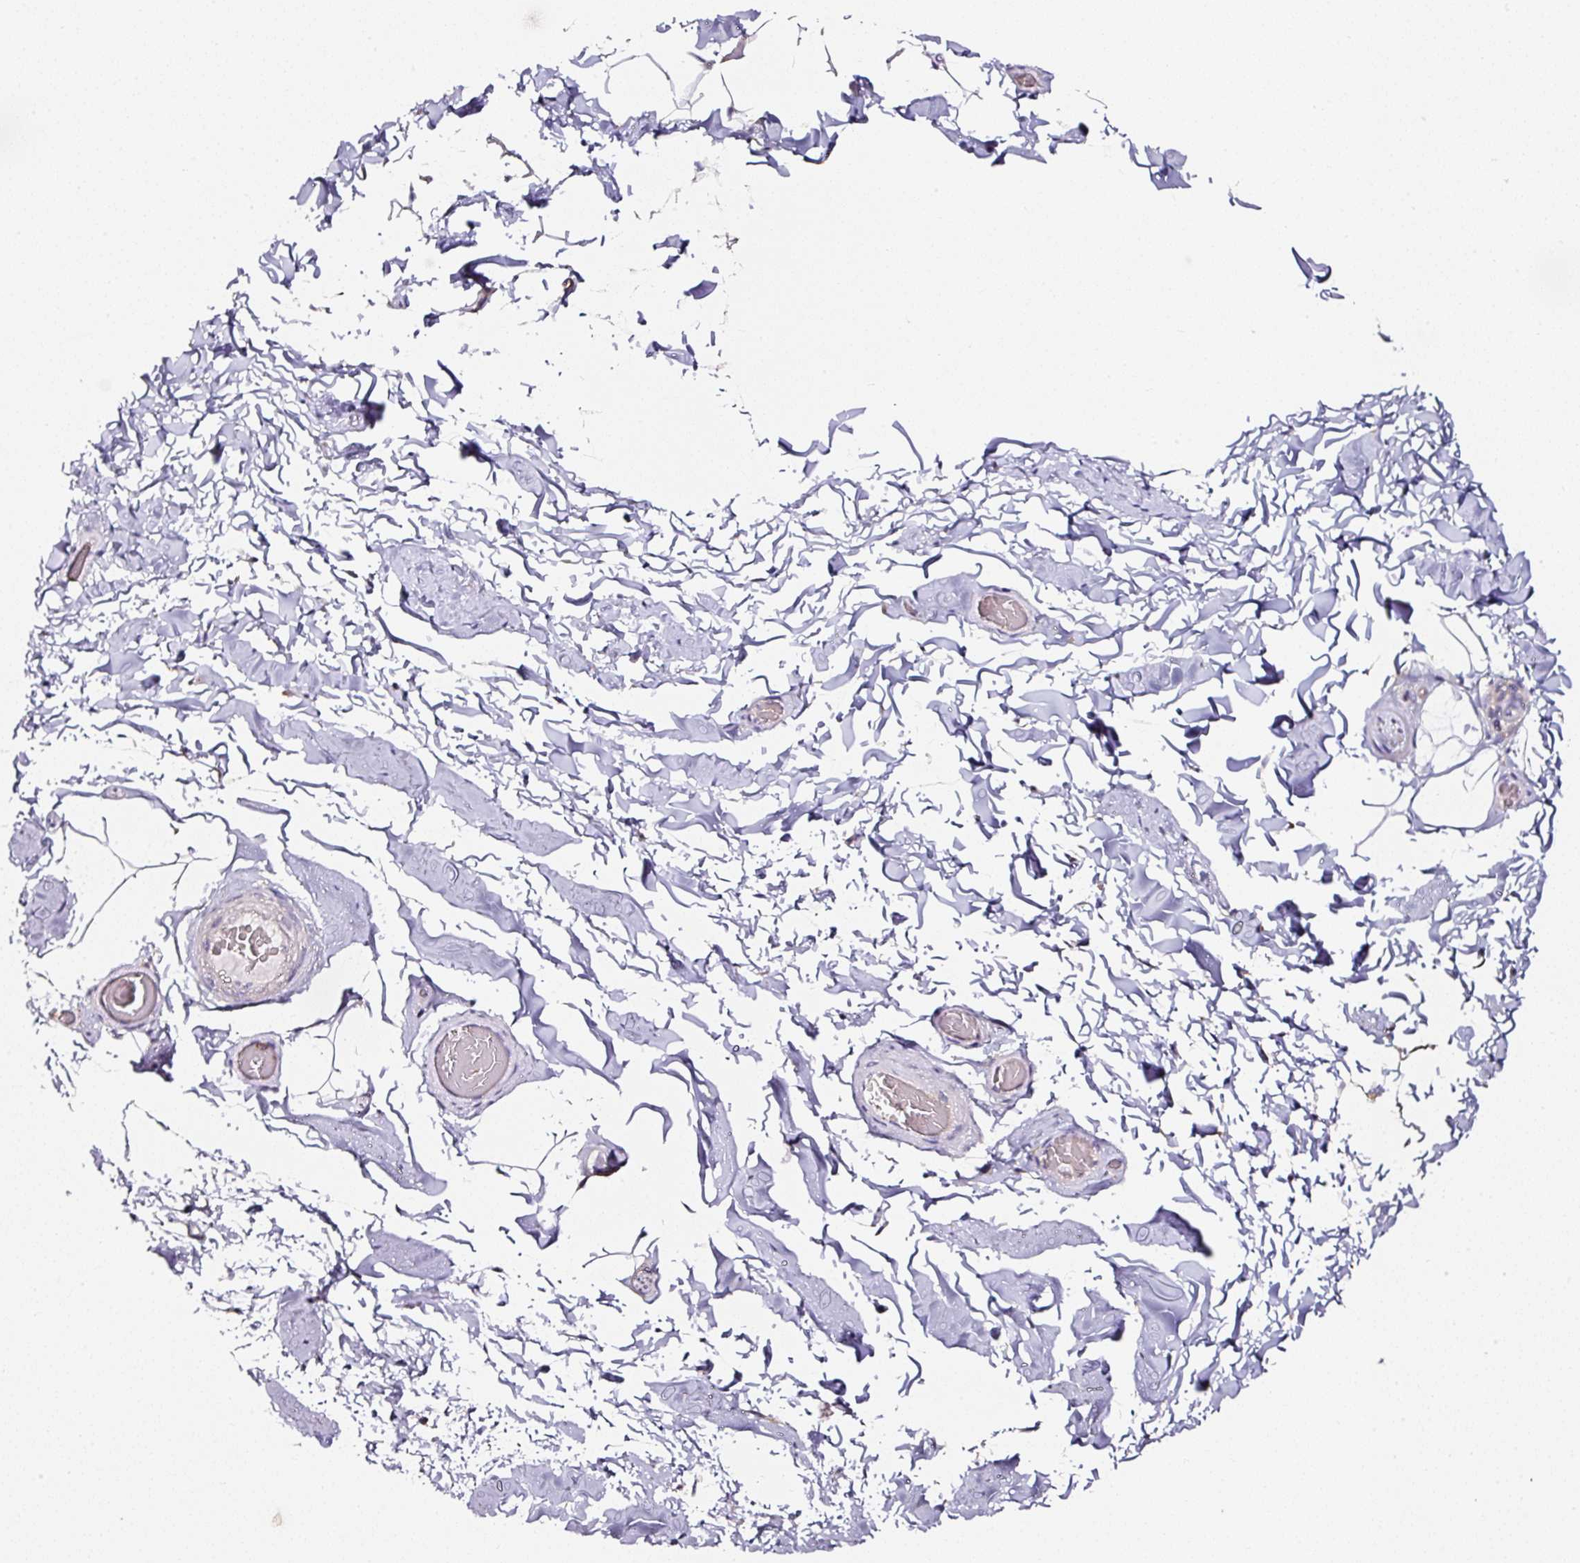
{"staining": {"intensity": "negative", "quantity": "none", "location": "none"}, "tissue": "adipose tissue", "cell_type": "Adipocytes", "image_type": "normal", "snomed": [{"axis": "morphology", "description": "Normal tissue, NOS"}, {"axis": "topography", "description": "Soft tissue"}, {"axis": "topography", "description": "Adipose tissue"}, {"axis": "topography", "description": "Vascular tissue"}, {"axis": "topography", "description": "Peripheral nerve tissue"}], "caption": "The micrograph shows no staining of adipocytes in unremarkable adipose tissue. (DAB immunohistochemistry (IHC) visualized using brightfield microscopy, high magnification).", "gene": "CD47", "patient": {"sex": "male", "age": 46}}